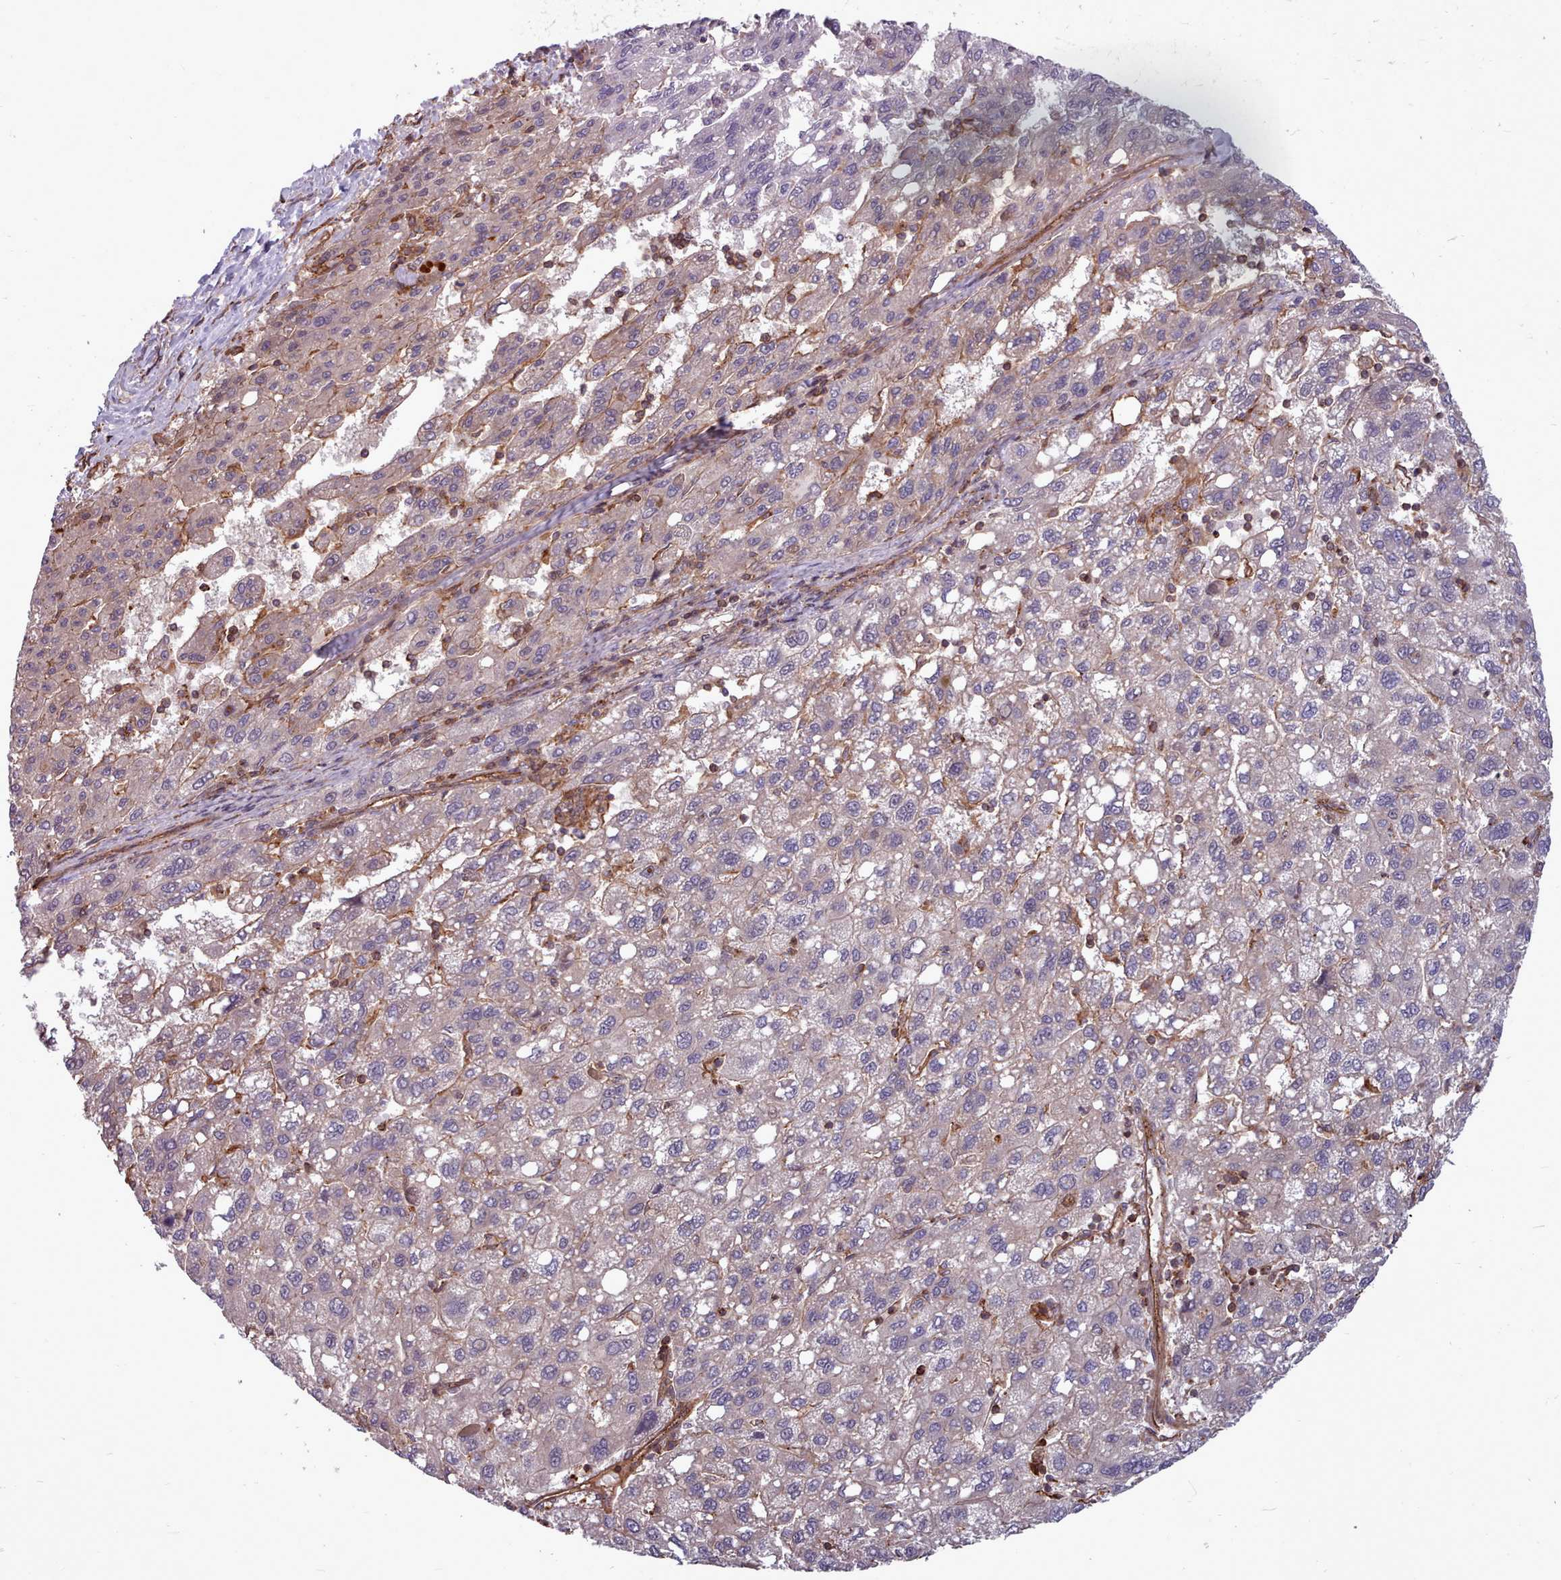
{"staining": {"intensity": "negative", "quantity": "none", "location": "none"}, "tissue": "liver cancer", "cell_type": "Tumor cells", "image_type": "cancer", "snomed": [{"axis": "morphology", "description": "Carcinoma, Hepatocellular, NOS"}, {"axis": "topography", "description": "Liver"}], "caption": "An IHC photomicrograph of hepatocellular carcinoma (liver) is shown. There is no staining in tumor cells of hepatocellular carcinoma (liver).", "gene": "STUB1", "patient": {"sex": "female", "age": 82}}